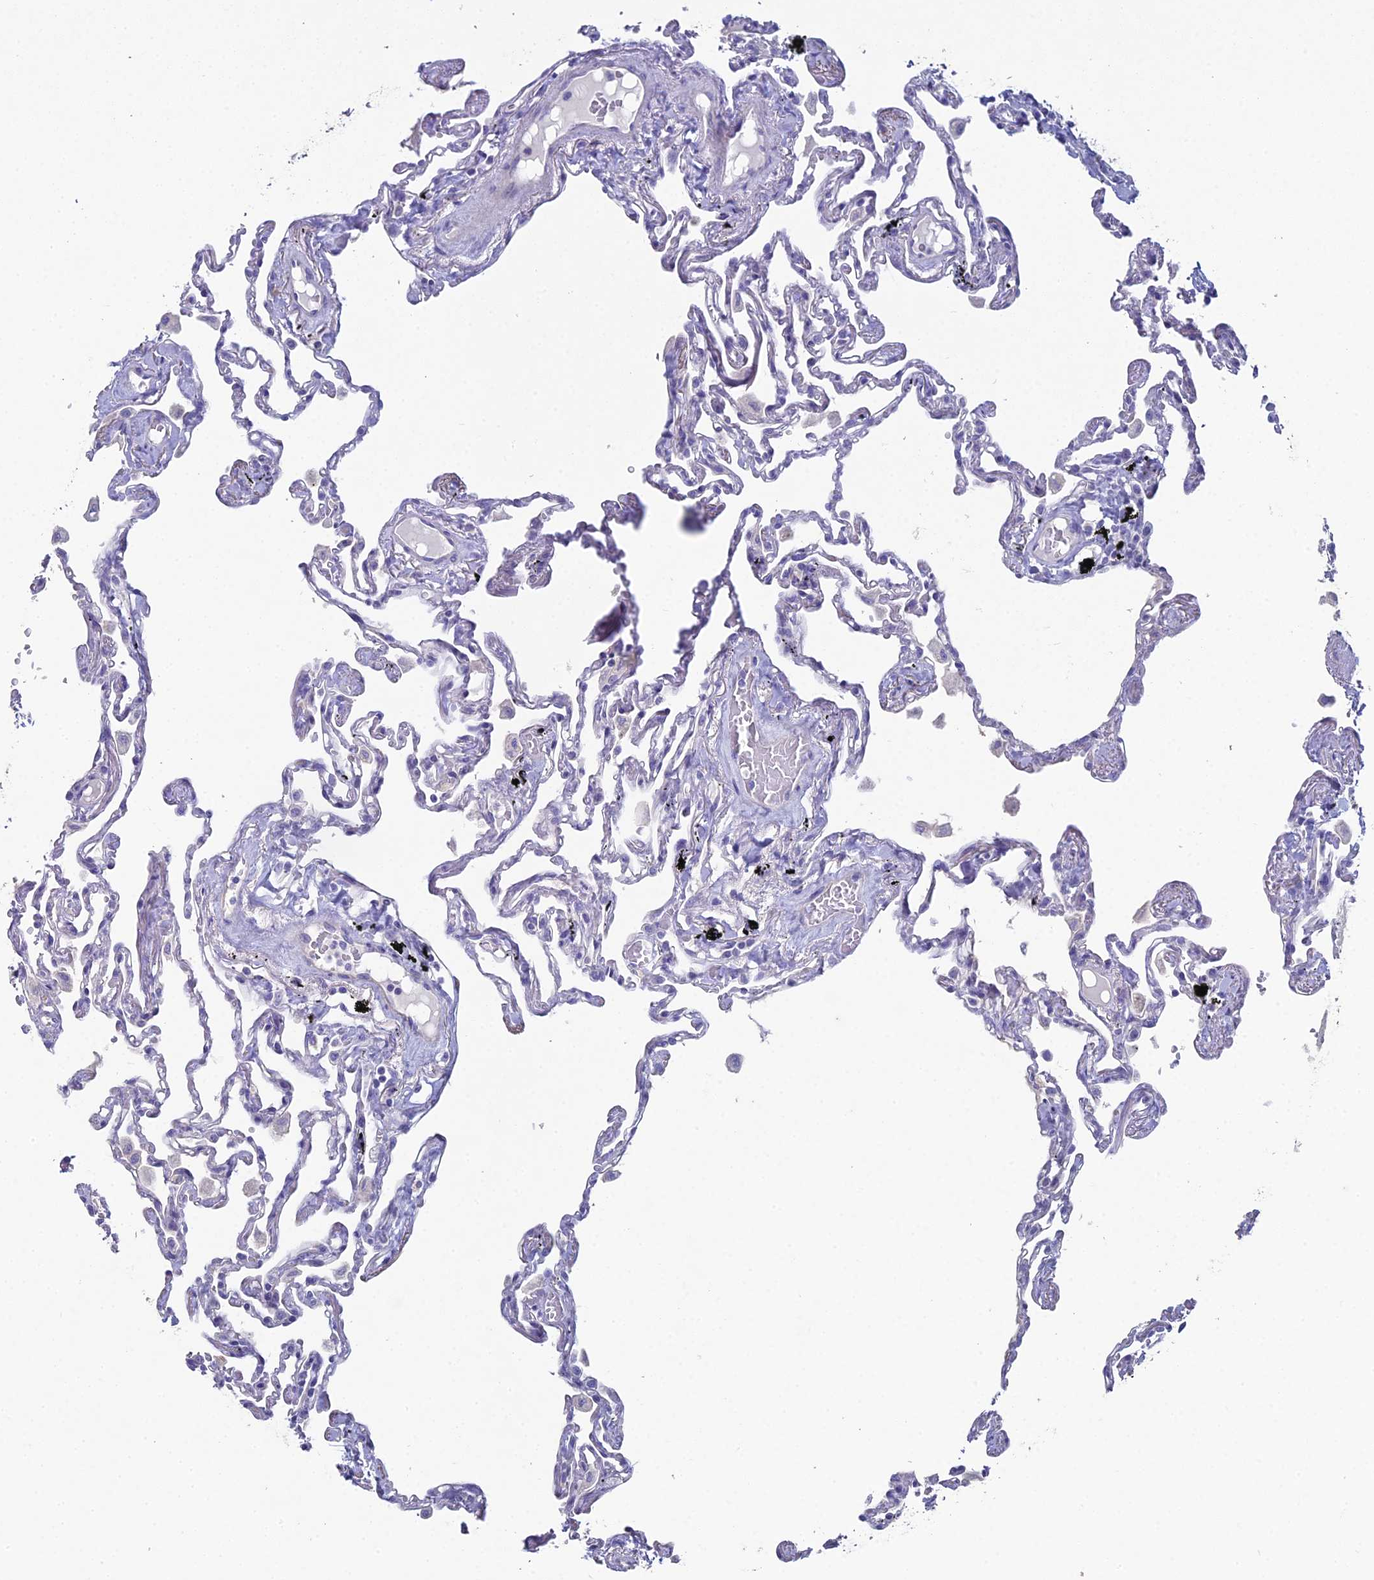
{"staining": {"intensity": "negative", "quantity": "none", "location": "none"}, "tissue": "lung", "cell_type": "Alveolar cells", "image_type": "normal", "snomed": [{"axis": "morphology", "description": "Normal tissue, NOS"}, {"axis": "topography", "description": "Lung"}], "caption": "Alveolar cells show no significant protein staining in benign lung. The staining was performed using DAB to visualize the protein expression in brown, while the nuclei were stained in blue with hematoxylin (Magnification: 20x).", "gene": "NCAM1", "patient": {"sex": "female", "age": 67}}